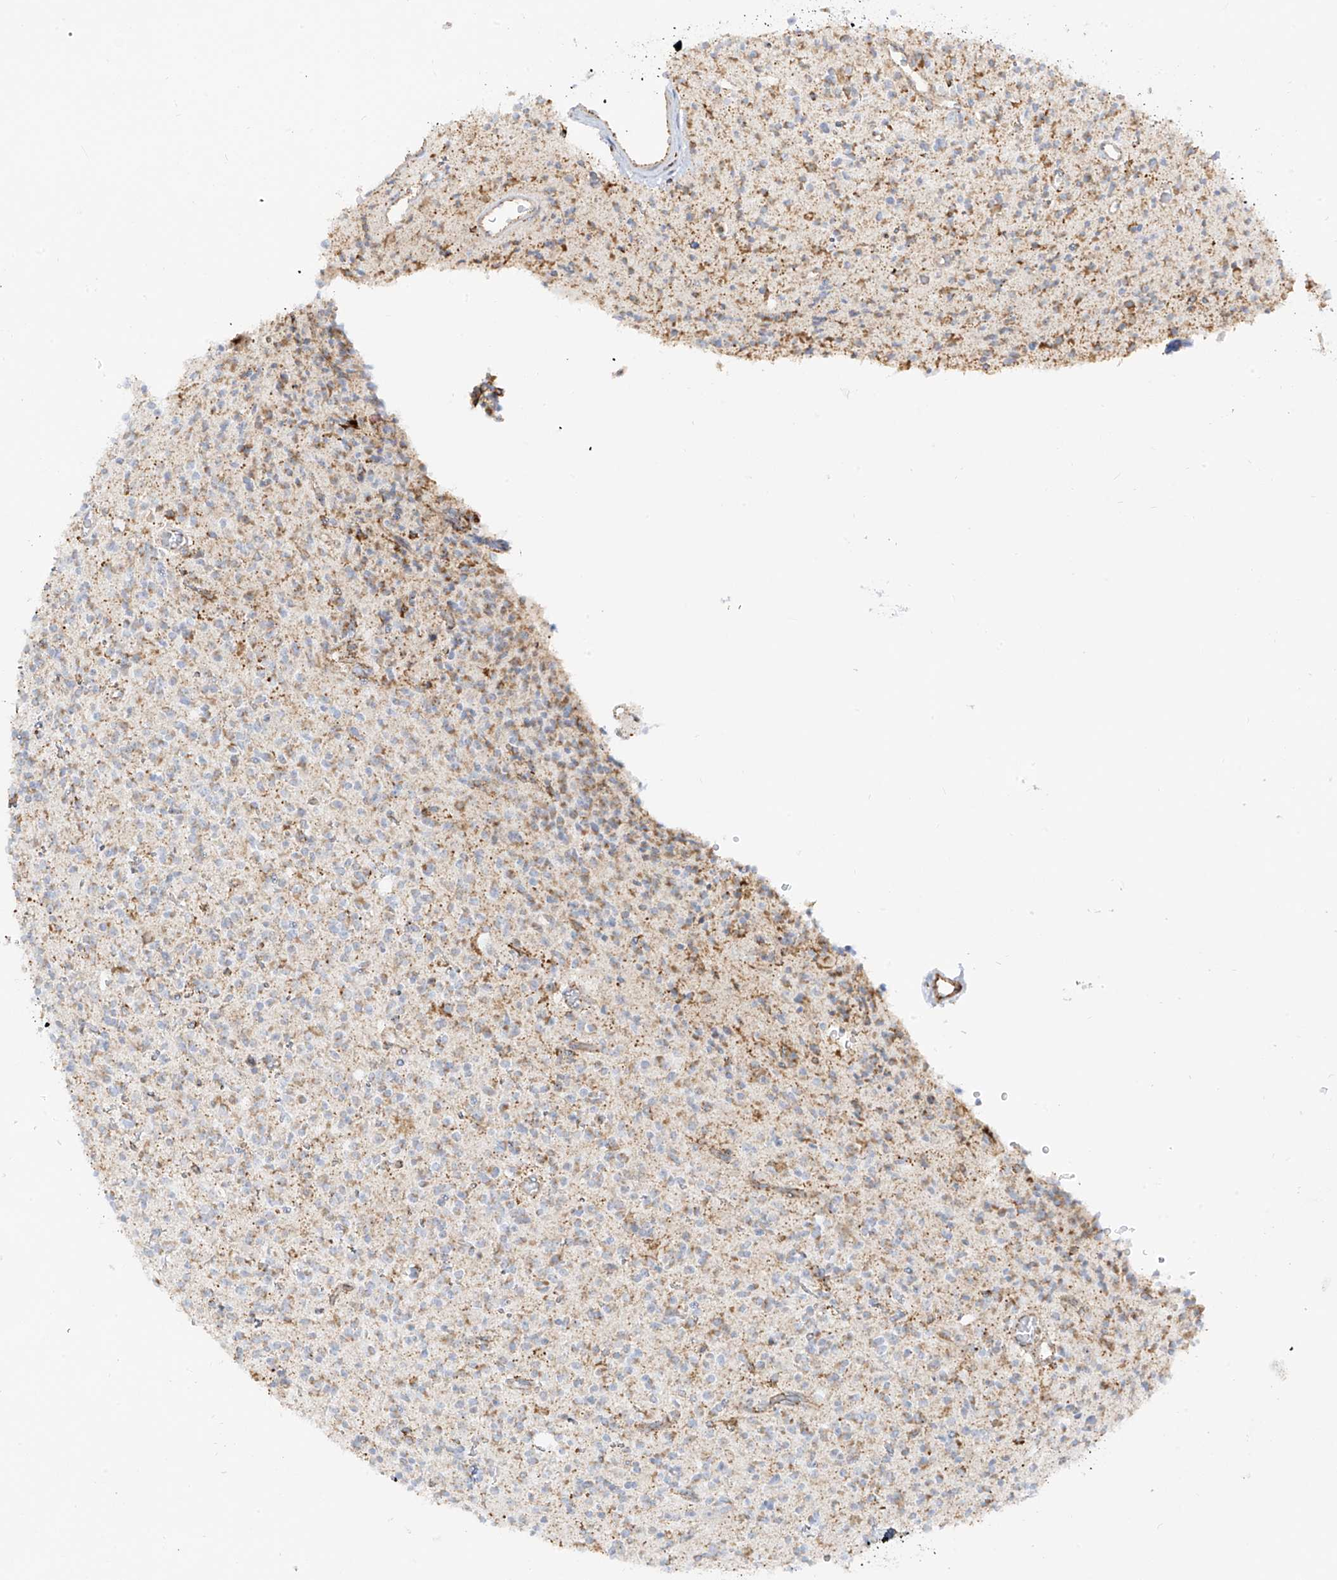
{"staining": {"intensity": "moderate", "quantity": "<25%", "location": "cytoplasmic/membranous"}, "tissue": "glioma", "cell_type": "Tumor cells", "image_type": "cancer", "snomed": [{"axis": "morphology", "description": "Glioma, malignant, High grade"}, {"axis": "topography", "description": "Brain"}], "caption": "Glioma stained for a protein displays moderate cytoplasmic/membranous positivity in tumor cells.", "gene": "ETHE1", "patient": {"sex": "male", "age": 34}}